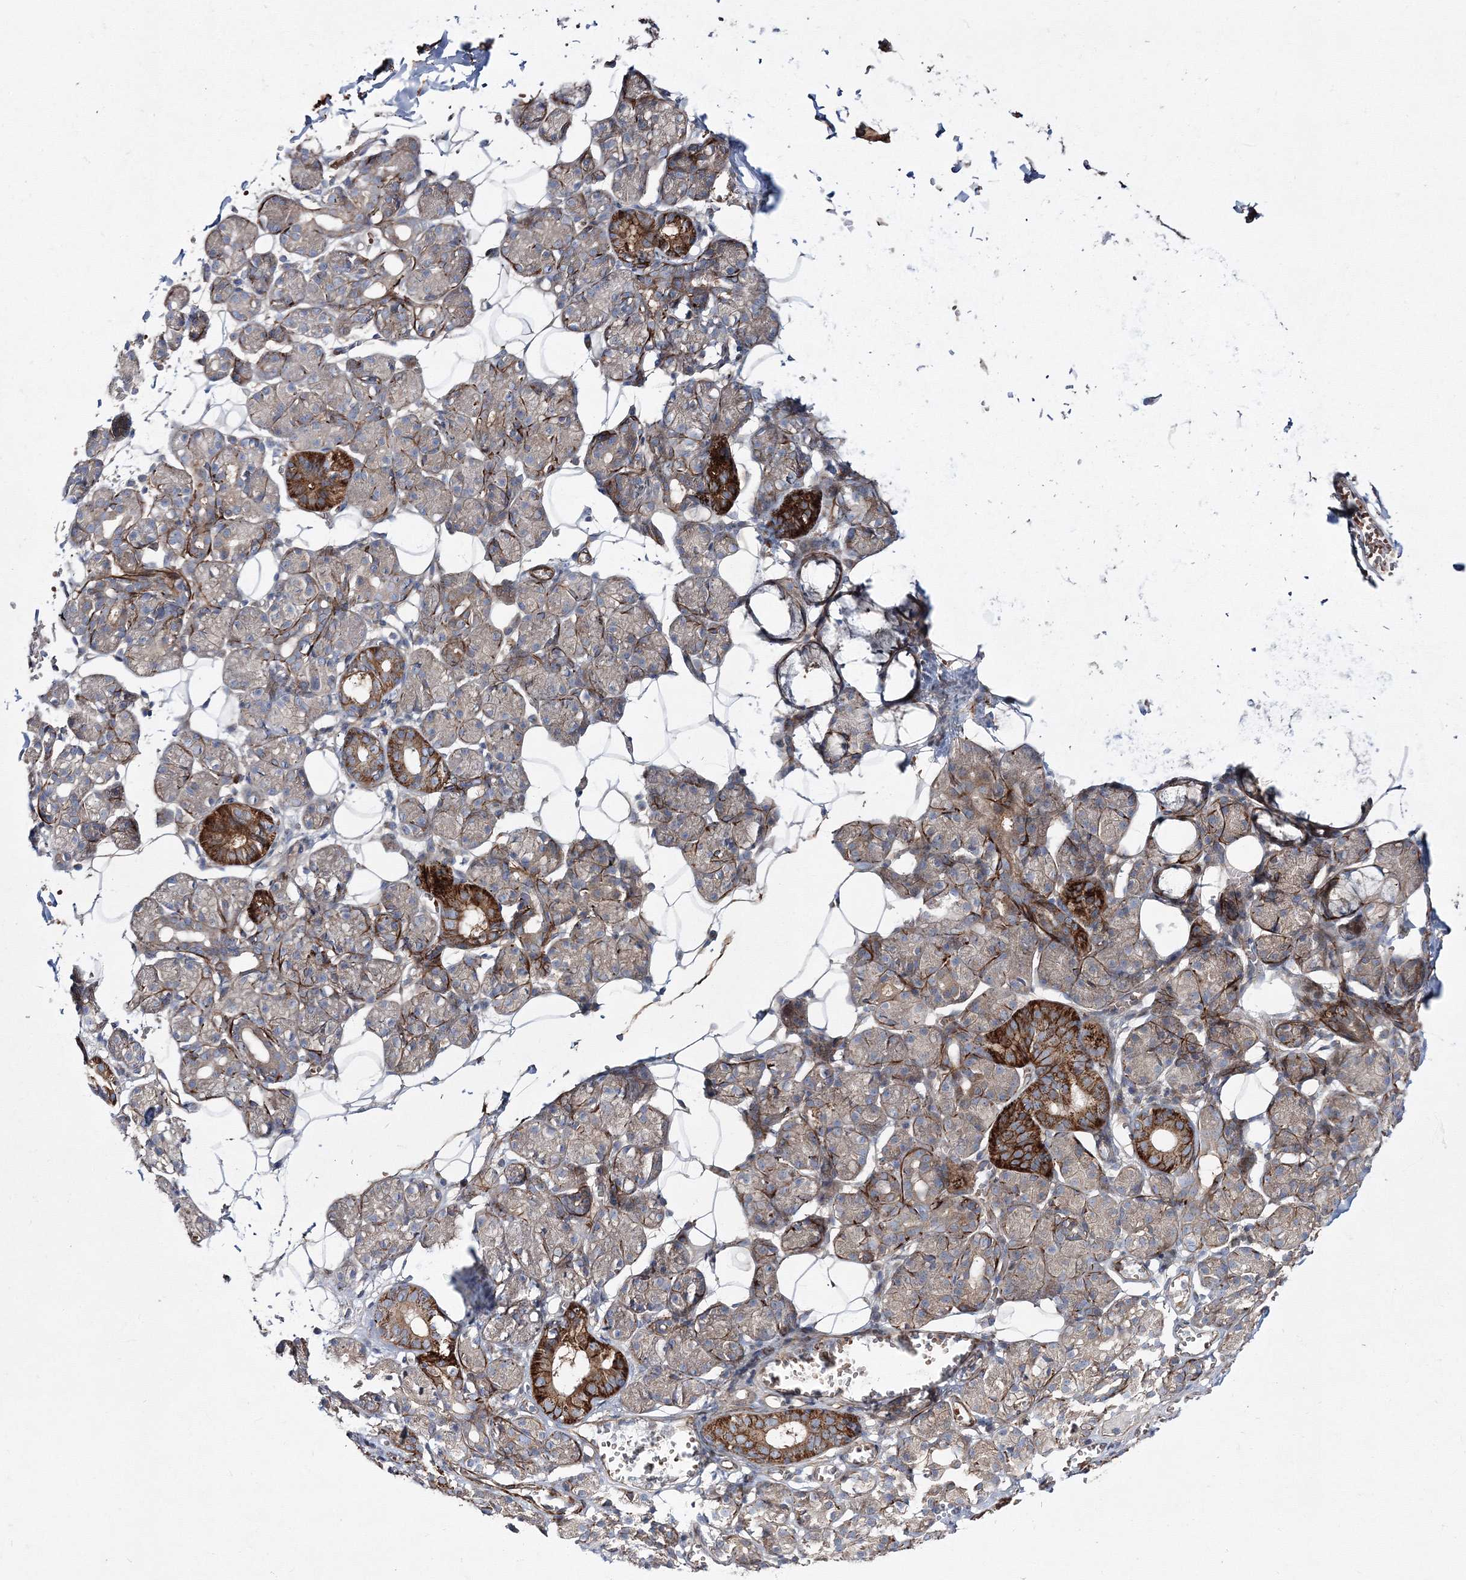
{"staining": {"intensity": "strong", "quantity": "<25%", "location": "cytoplasmic/membranous"}, "tissue": "salivary gland", "cell_type": "Glandular cells", "image_type": "normal", "snomed": [{"axis": "morphology", "description": "Normal tissue, NOS"}, {"axis": "topography", "description": "Salivary gland"}], "caption": "High-power microscopy captured an immunohistochemistry image of normal salivary gland, revealing strong cytoplasmic/membranous positivity in about <25% of glandular cells.", "gene": "ZSWIM6", "patient": {"sex": "male", "age": 63}}